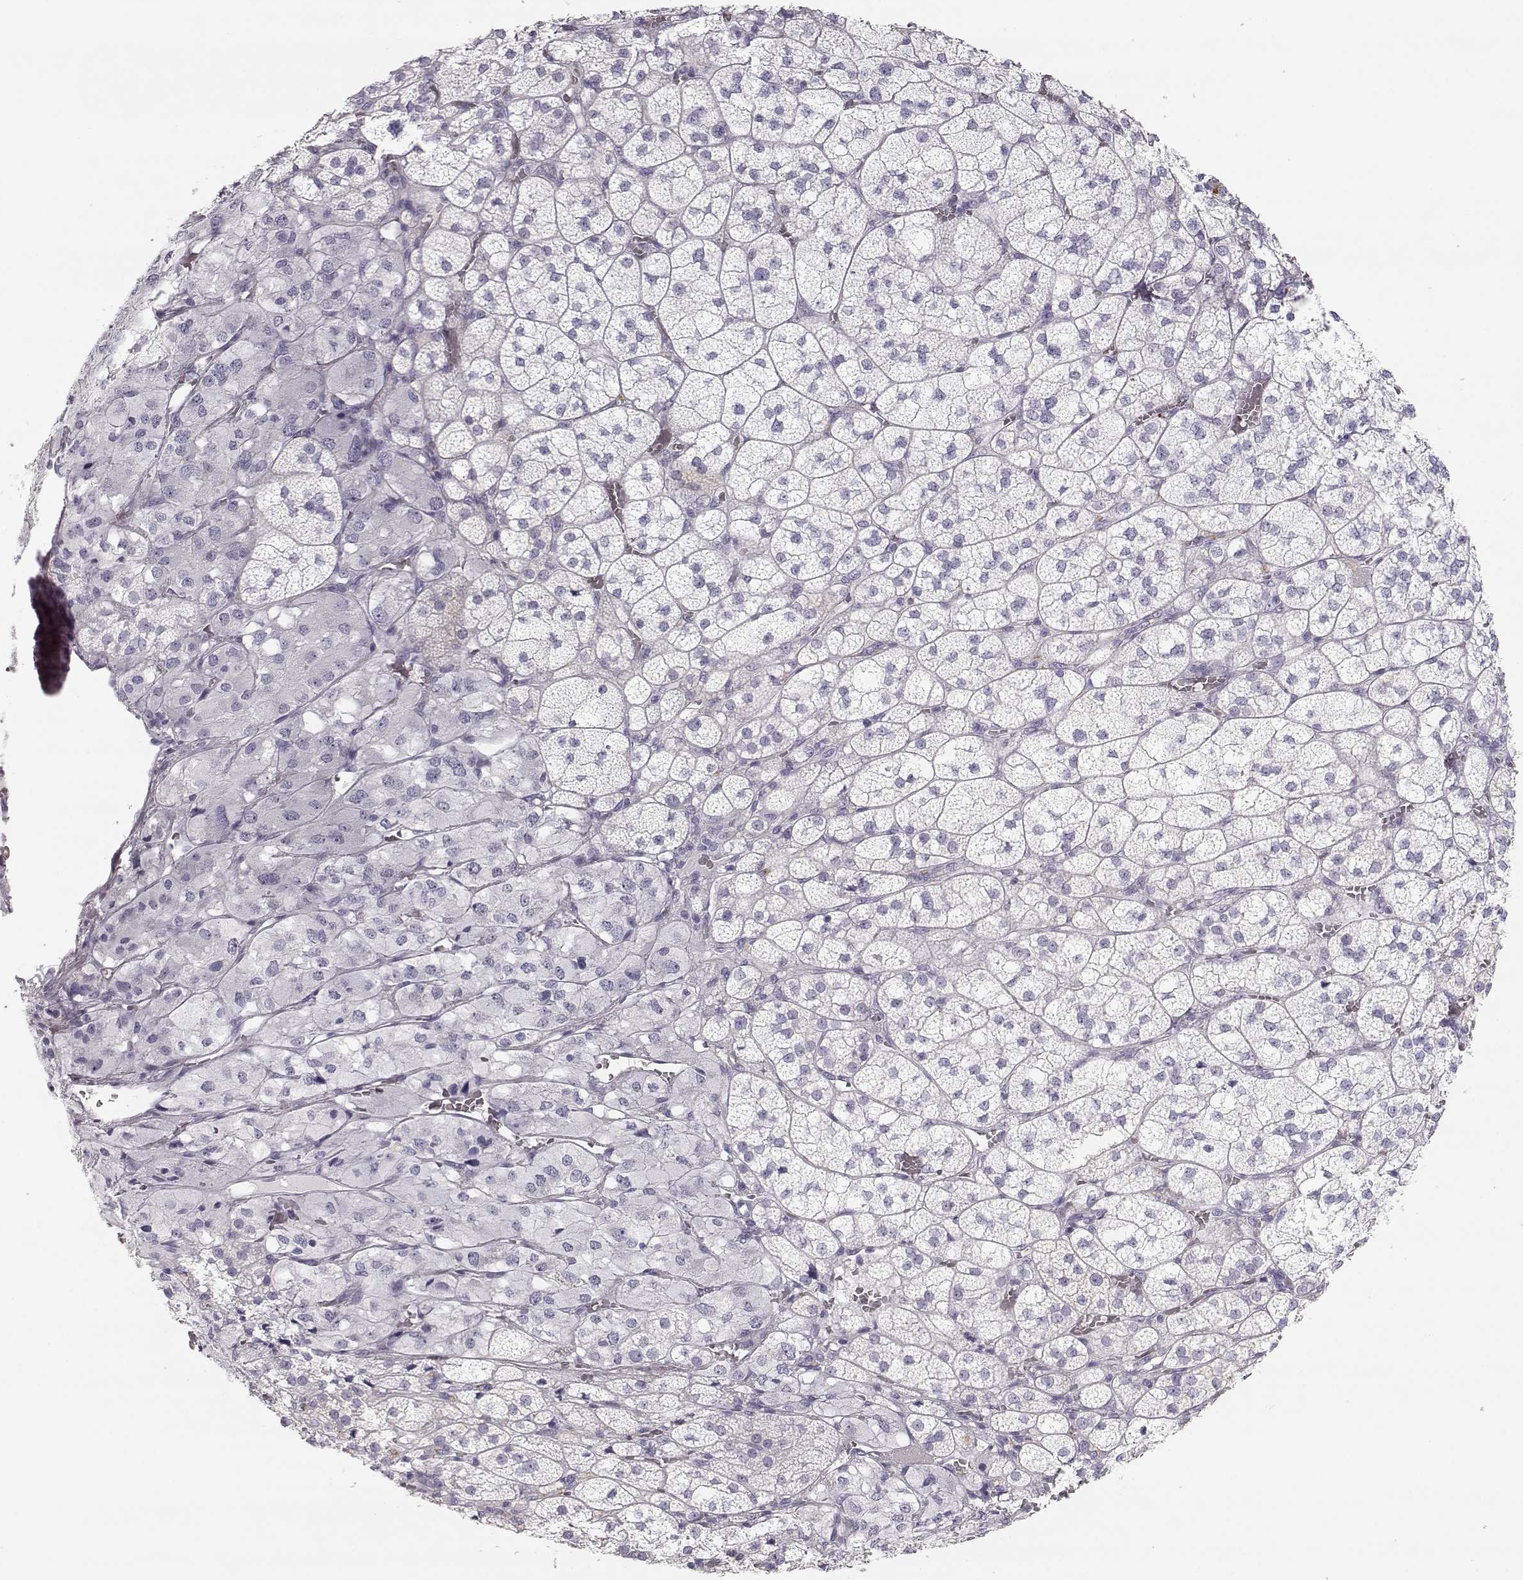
{"staining": {"intensity": "negative", "quantity": "none", "location": "none"}, "tissue": "adrenal gland", "cell_type": "Glandular cells", "image_type": "normal", "snomed": [{"axis": "morphology", "description": "Normal tissue, NOS"}, {"axis": "topography", "description": "Adrenal gland"}], "caption": "IHC micrograph of benign adrenal gland stained for a protein (brown), which demonstrates no expression in glandular cells.", "gene": "LEPR", "patient": {"sex": "female", "age": 60}}